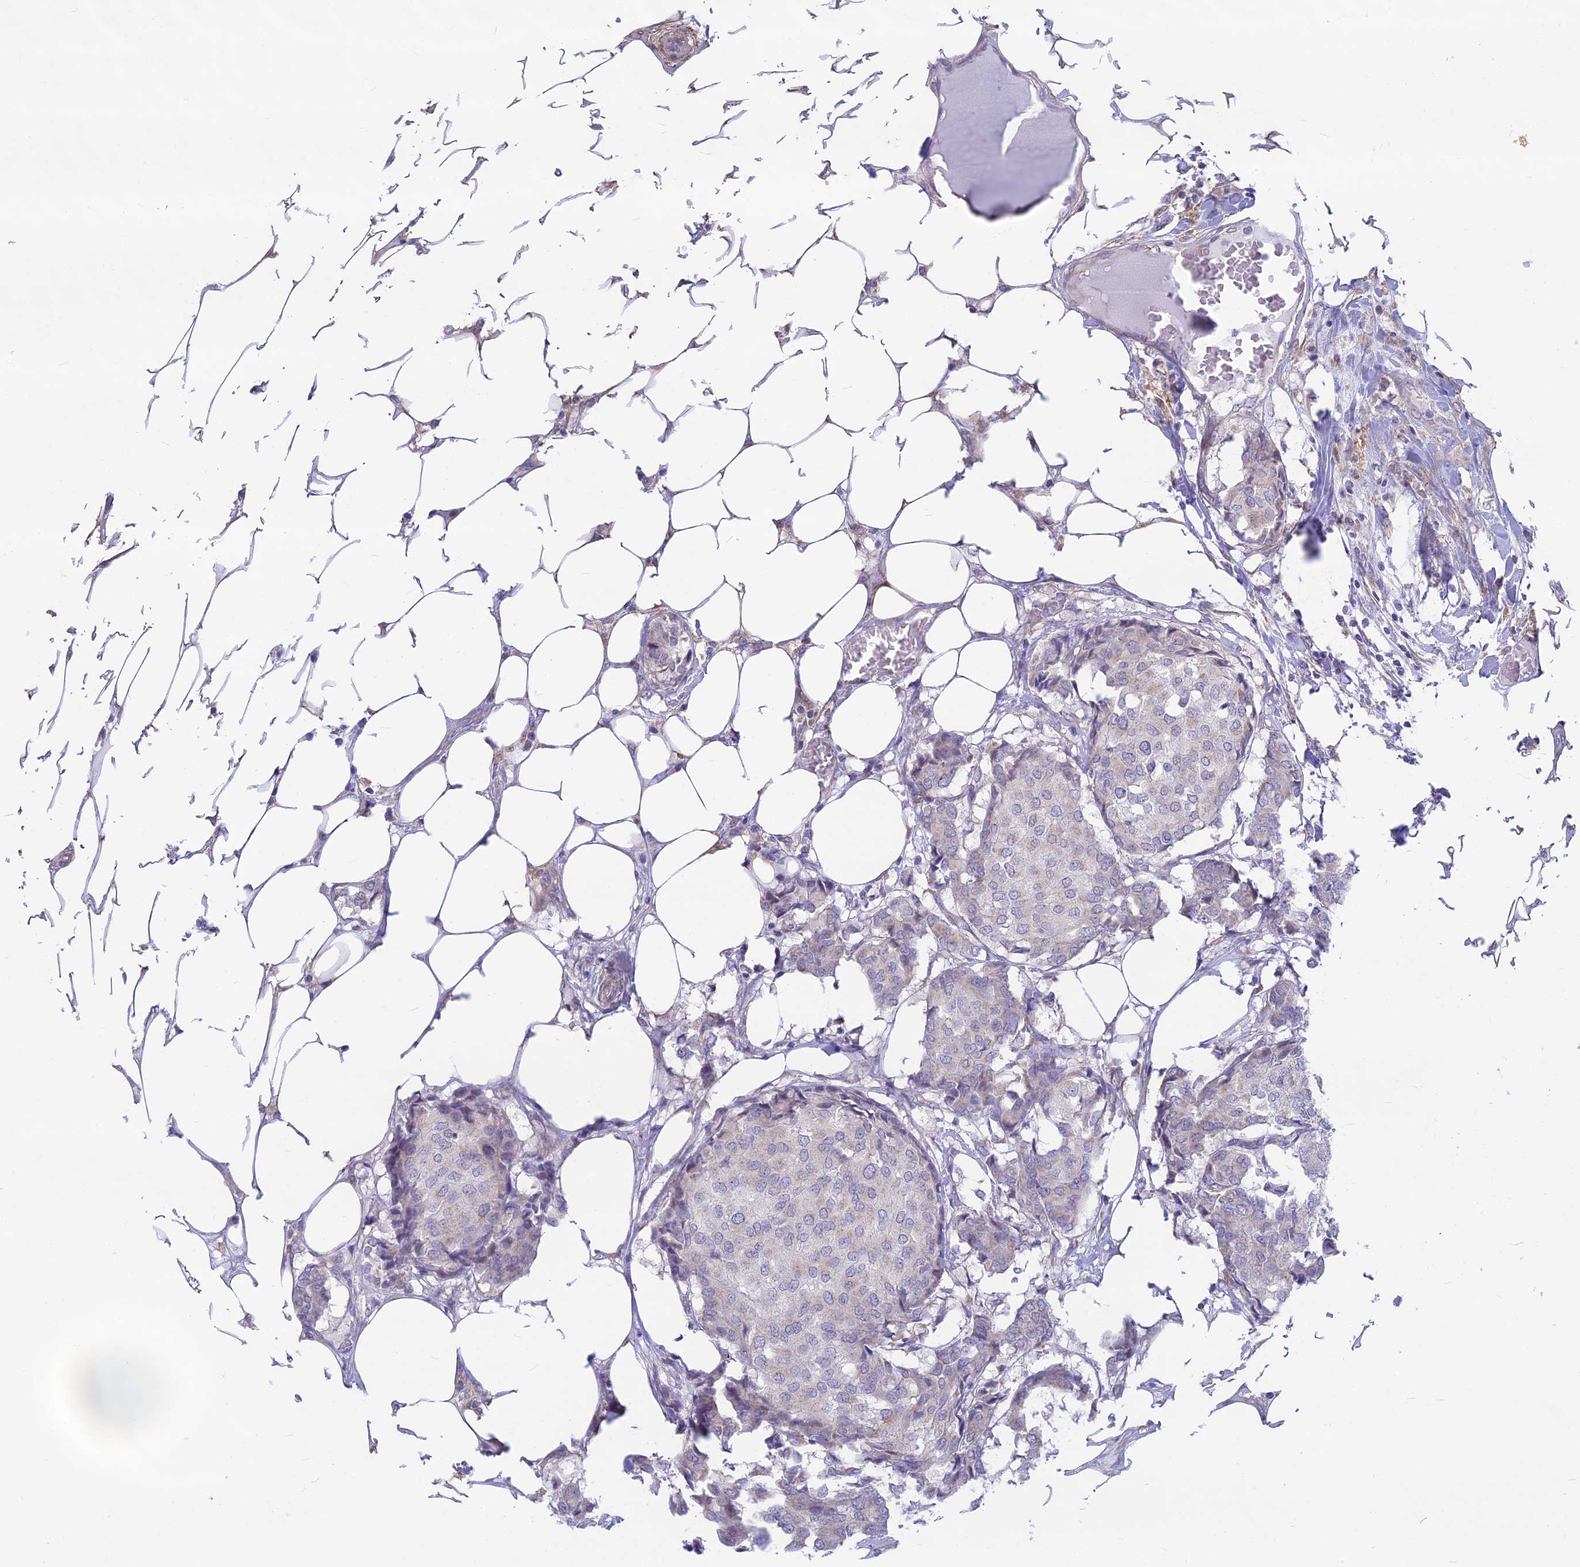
{"staining": {"intensity": "negative", "quantity": "none", "location": "none"}, "tissue": "breast cancer", "cell_type": "Tumor cells", "image_type": "cancer", "snomed": [{"axis": "morphology", "description": "Duct carcinoma"}, {"axis": "topography", "description": "Breast"}], "caption": "The image exhibits no significant expression in tumor cells of breast cancer.", "gene": "PLAC9", "patient": {"sex": "female", "age": 75}}